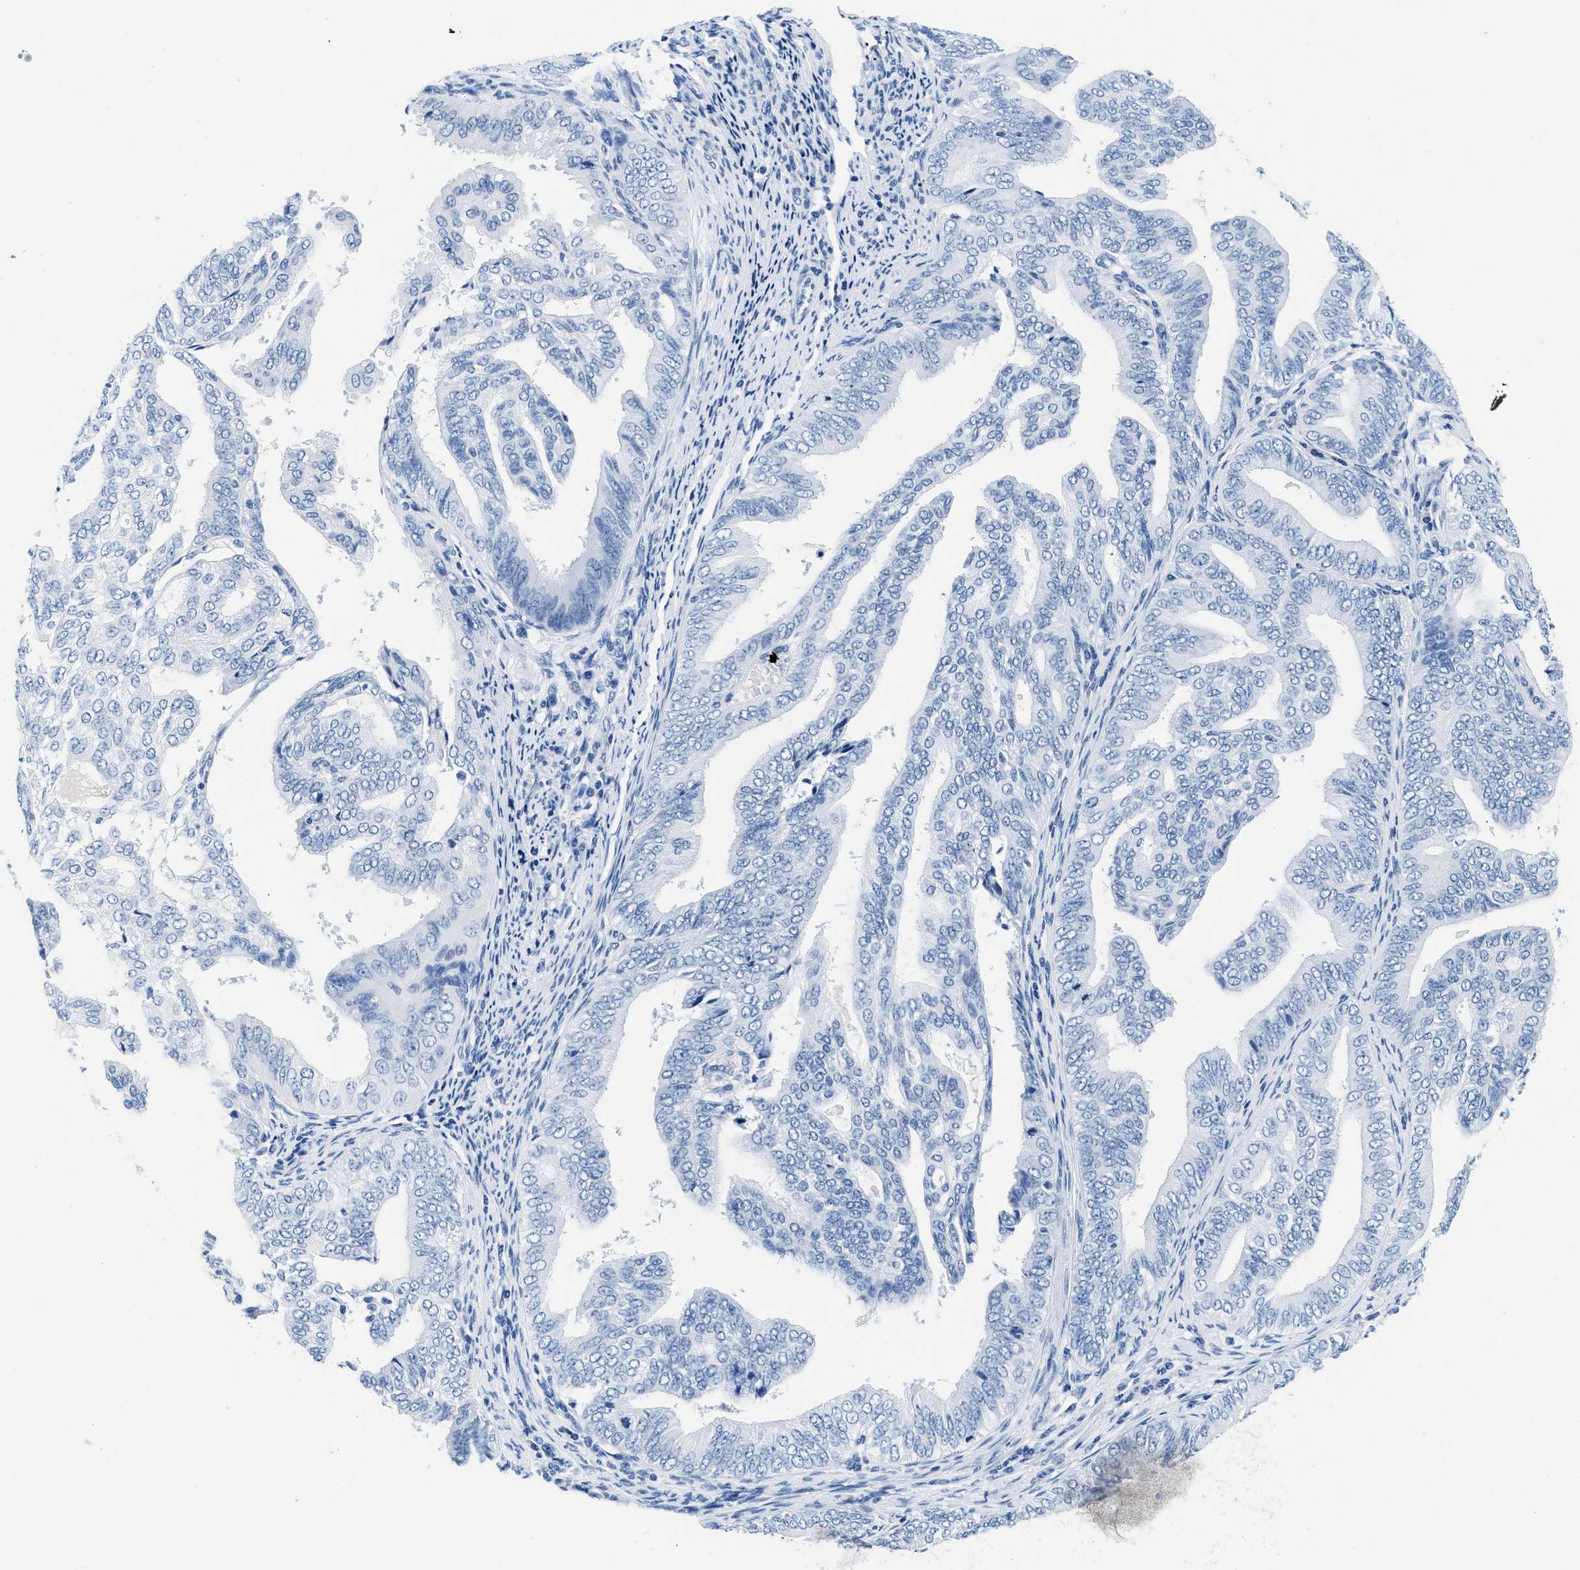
{"staining": {"intensity": "negative", "quantity": "none", "location": "none"}, "tissue": "endometrial cancer", "cell_type": "Tumor cells", "image_type": "cancer", "snomed": [{"axis": "morphology", "description": "Adenocarcinoma, NOS"}, {"axis": "topography", "description": "Endometrium"}], "caption": "High power microscopy micrograph of an IHC micrograph of adenocarcinoma (endometrial), revealing no significant positivity in tumor cells.", "gene": "GSN", "patient": {"sex": "female", "age": 58}}